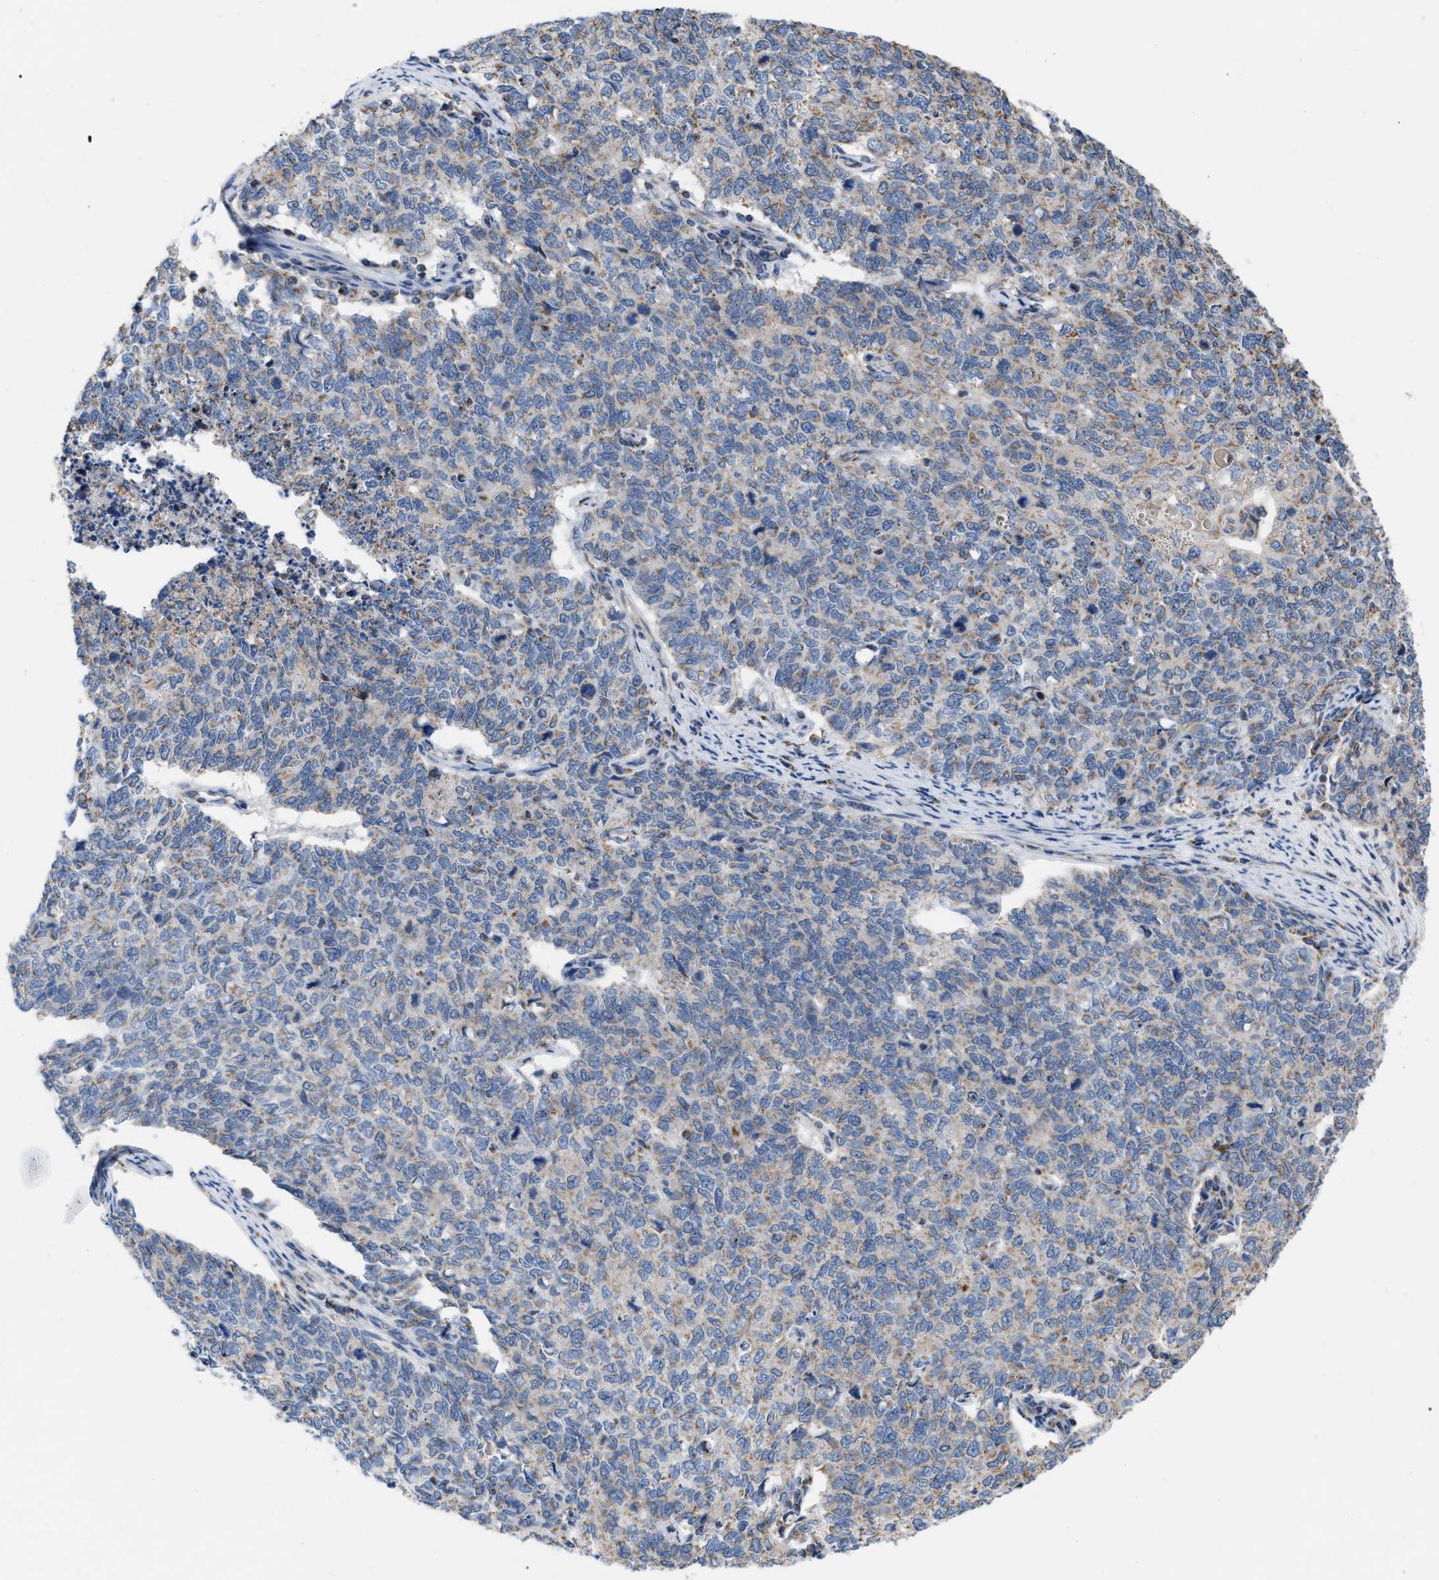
{"staining": {"intensity": "negative", "quantity": "none", "location": "none"}, "tissue": "cervical cancer", "cell_type": "Tumor cells", "image_type": "cancer", "snomed": [{"axis": "morphology", "description": "Squamous cell carcinoma, NOS"}, {"axis": "topography", "description": "Cervix"}], "caption": "DAB (3,3'-diaminobenzidine) immunohistochemical staining of cervical cancer (squamous cell carcinoma) displays no significant expression in tumor cells.", "gene": "DDX56", "patient": {"sex": "female", "age": 63}}